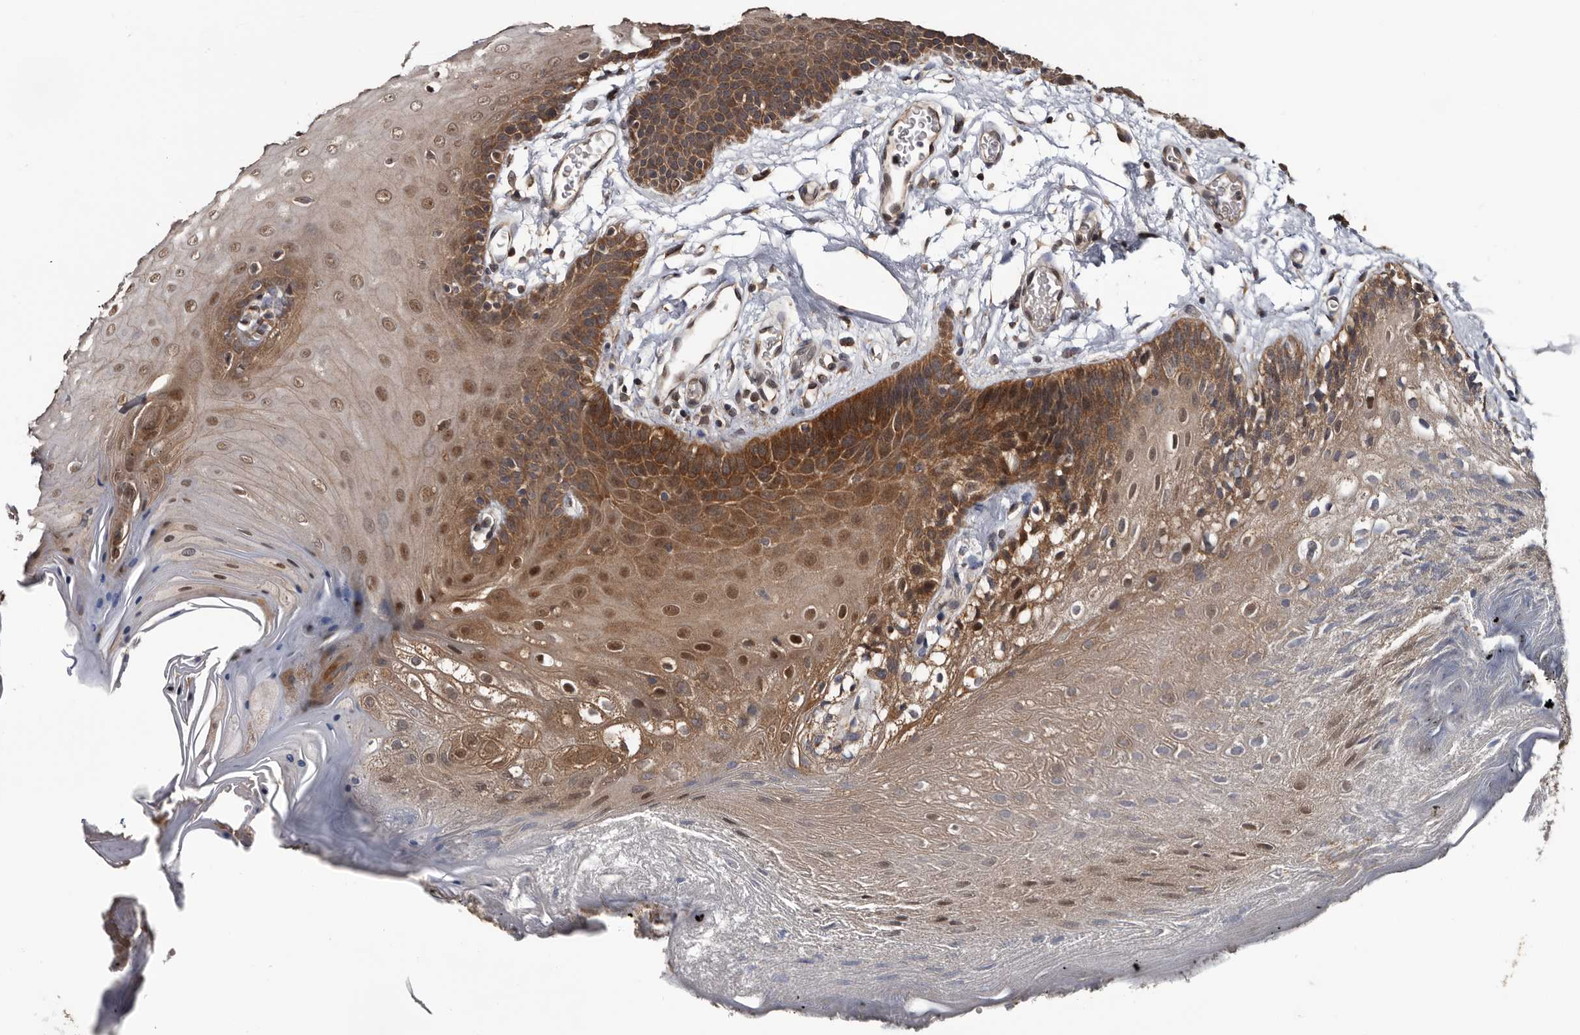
{"staining": {"intensity": "moderate", "quantity": ">75%", "location": "cytoplasmic/membranous,nuclear"}, "tissue": "oral mucosa", "cell_type": "Squamous epithelial cells", "image_type": "normal", "snomed": [{"axis": "morphology", "description": "Normal tissue, NOS"}, {"axis": "morphology", "description": "Squamous cell carcinoma, NOS"}, {"axis": "topography", "description": "Skeletal muscle"}, {"axis": "topography", "description": "Oral tissue"}, {"axis": "topography", "description": "Salivary gland"}, {"axis": "topography", "description": "Head-Neck"}], "caption": "The image displays staining of unremarkable oral mucosa, revealing moderate cytoplasmic/membranous,nuclear protein positivity (brown color) within squamous epithelial cells.", "gene": "TTI2", "patient": {"sex": "male", "age": 54}}